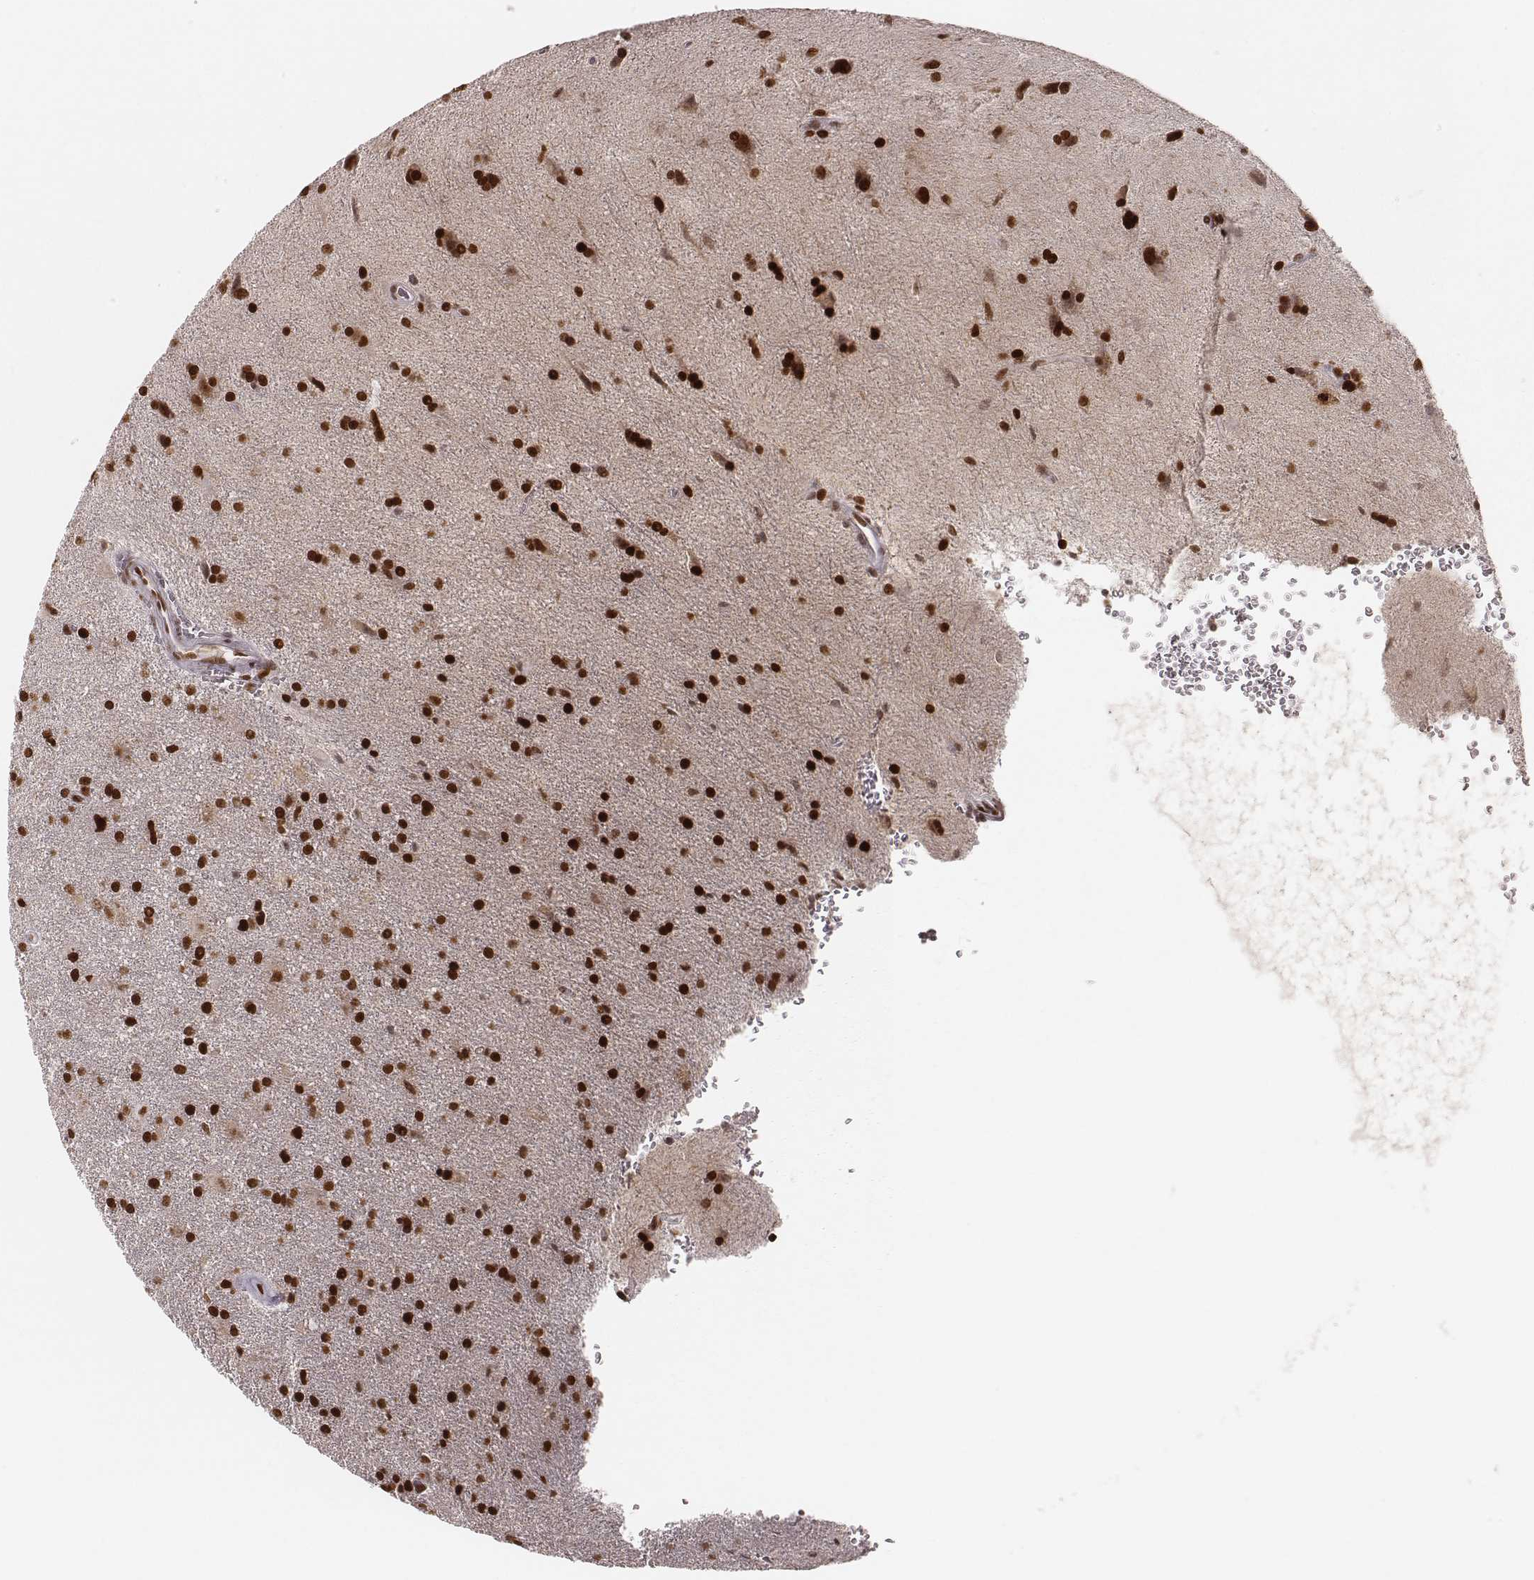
{"staining": {"intensity": "strong", "quantity": ">75%", "location": "nuclear"}, "tissue": "glioma", "cell_type": "Tumor cells", "image_type": "cancer", "snomed": [{"axis": "morphology", "description": "Glioma, malignant, Low grade"}, {"axis": "topography", "description": "Brain"}], "caption": "Glioma stained for a protein reveals strong nuclear positivity in tumor cells. Using DAB (brown) and hematoxylin (blue) stains, captured at high magnification using brightfield microscopy.", "gene": "PARP1", "patient": {"sex": "male", "age": 58}}